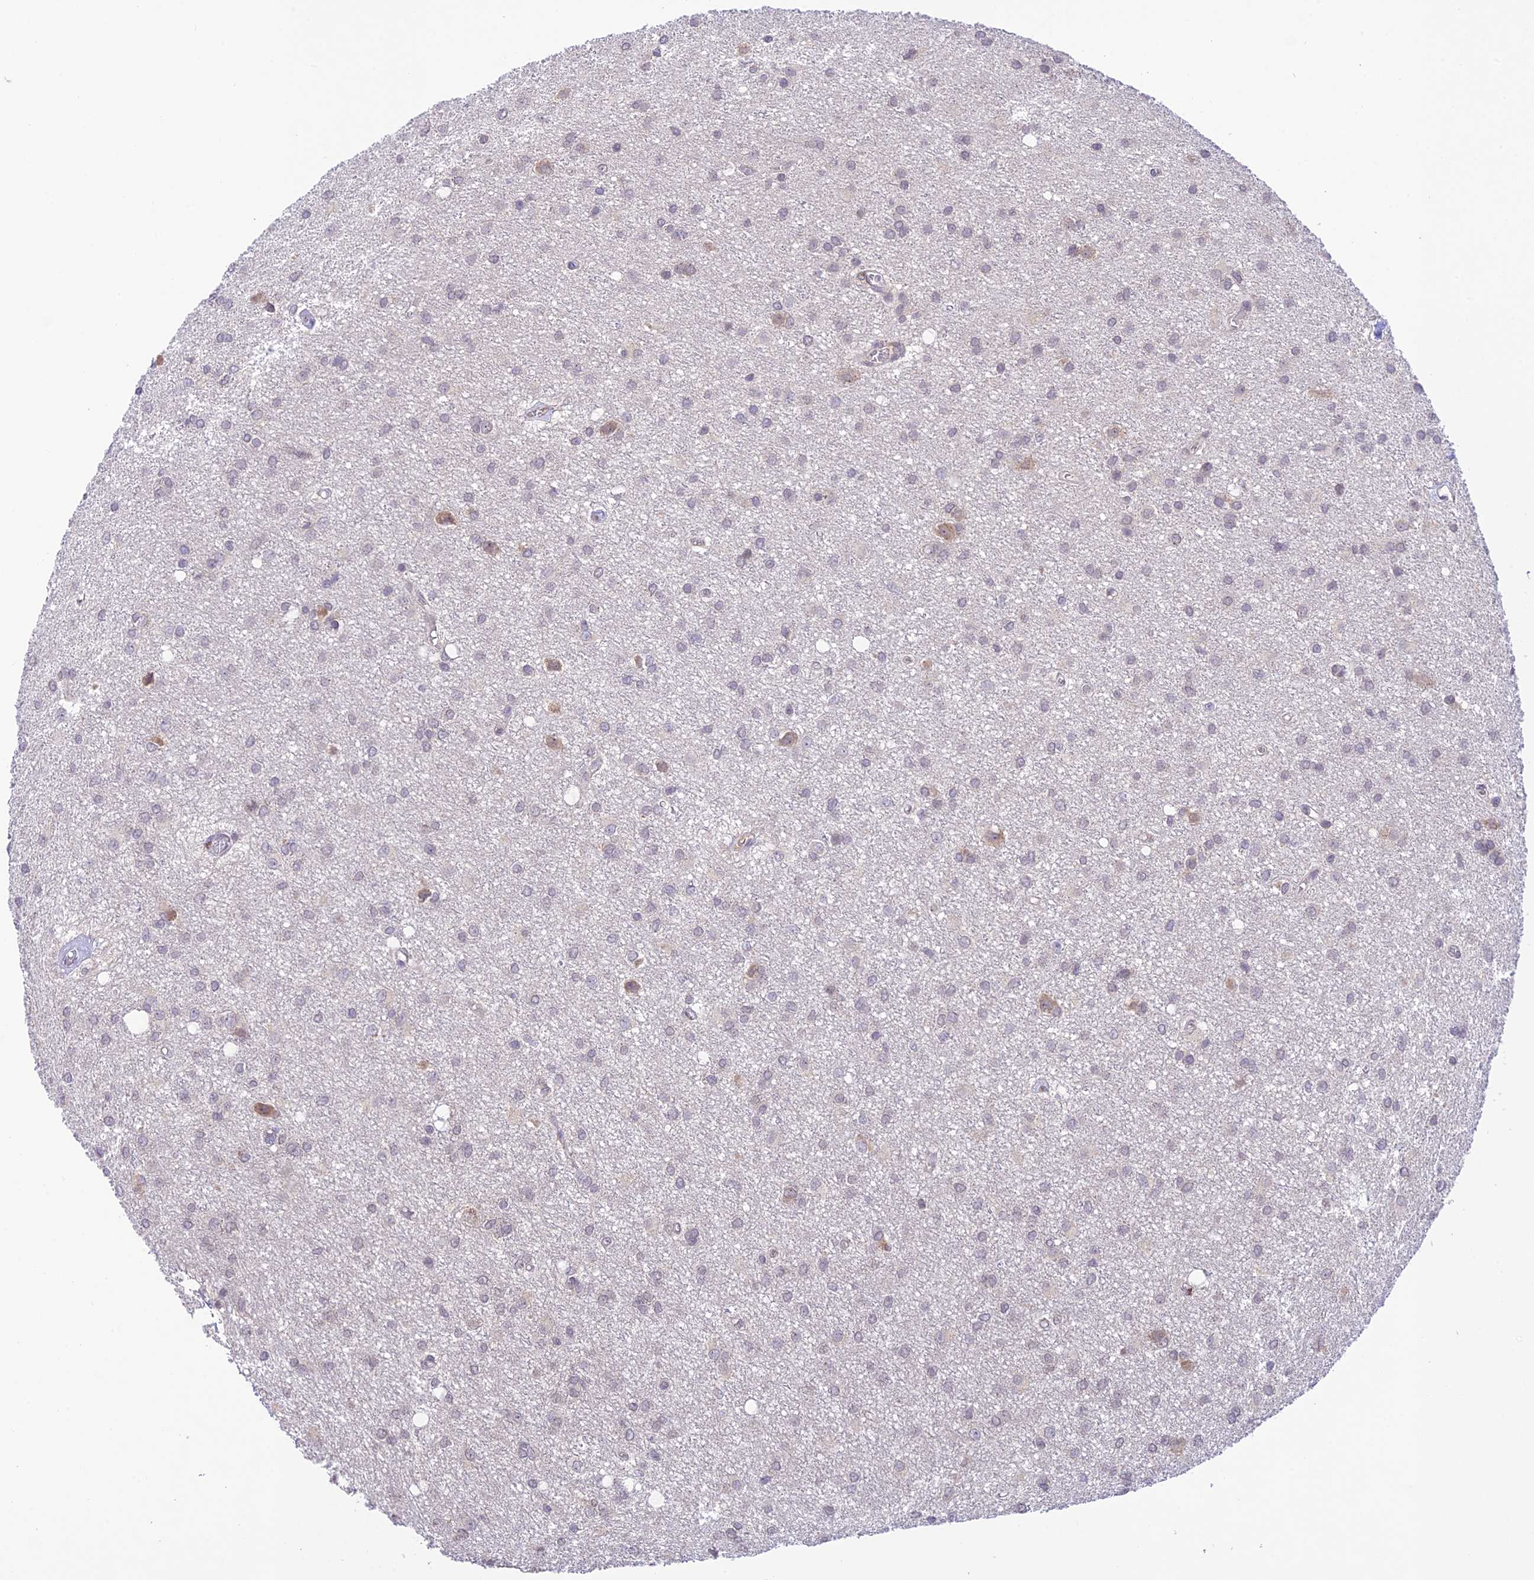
{"staining": {"intensity": "negative", "quantity": "none", "location": "none"}, "tissue": "glioma", "cell_type": "Tumor cells", "image_type": "cancer", "snomed": [{"axis": "morphology", "description": "Glioma, malignant, High grade"}, {"axis": "topography", "description": "Brain"}], "caption": "Immunohistochemistry (IHC) micrograph of human malignant glioma (high-grade) stained for a protein (brown), which reveals no staining in tumor cells. (Stains: DAB IHC with hematoxylin counter stain, Microscopy: brightfield microscopy at high magnification).", "gene": "TEKT1", "patient": {"sex": "female", "age": 50}}